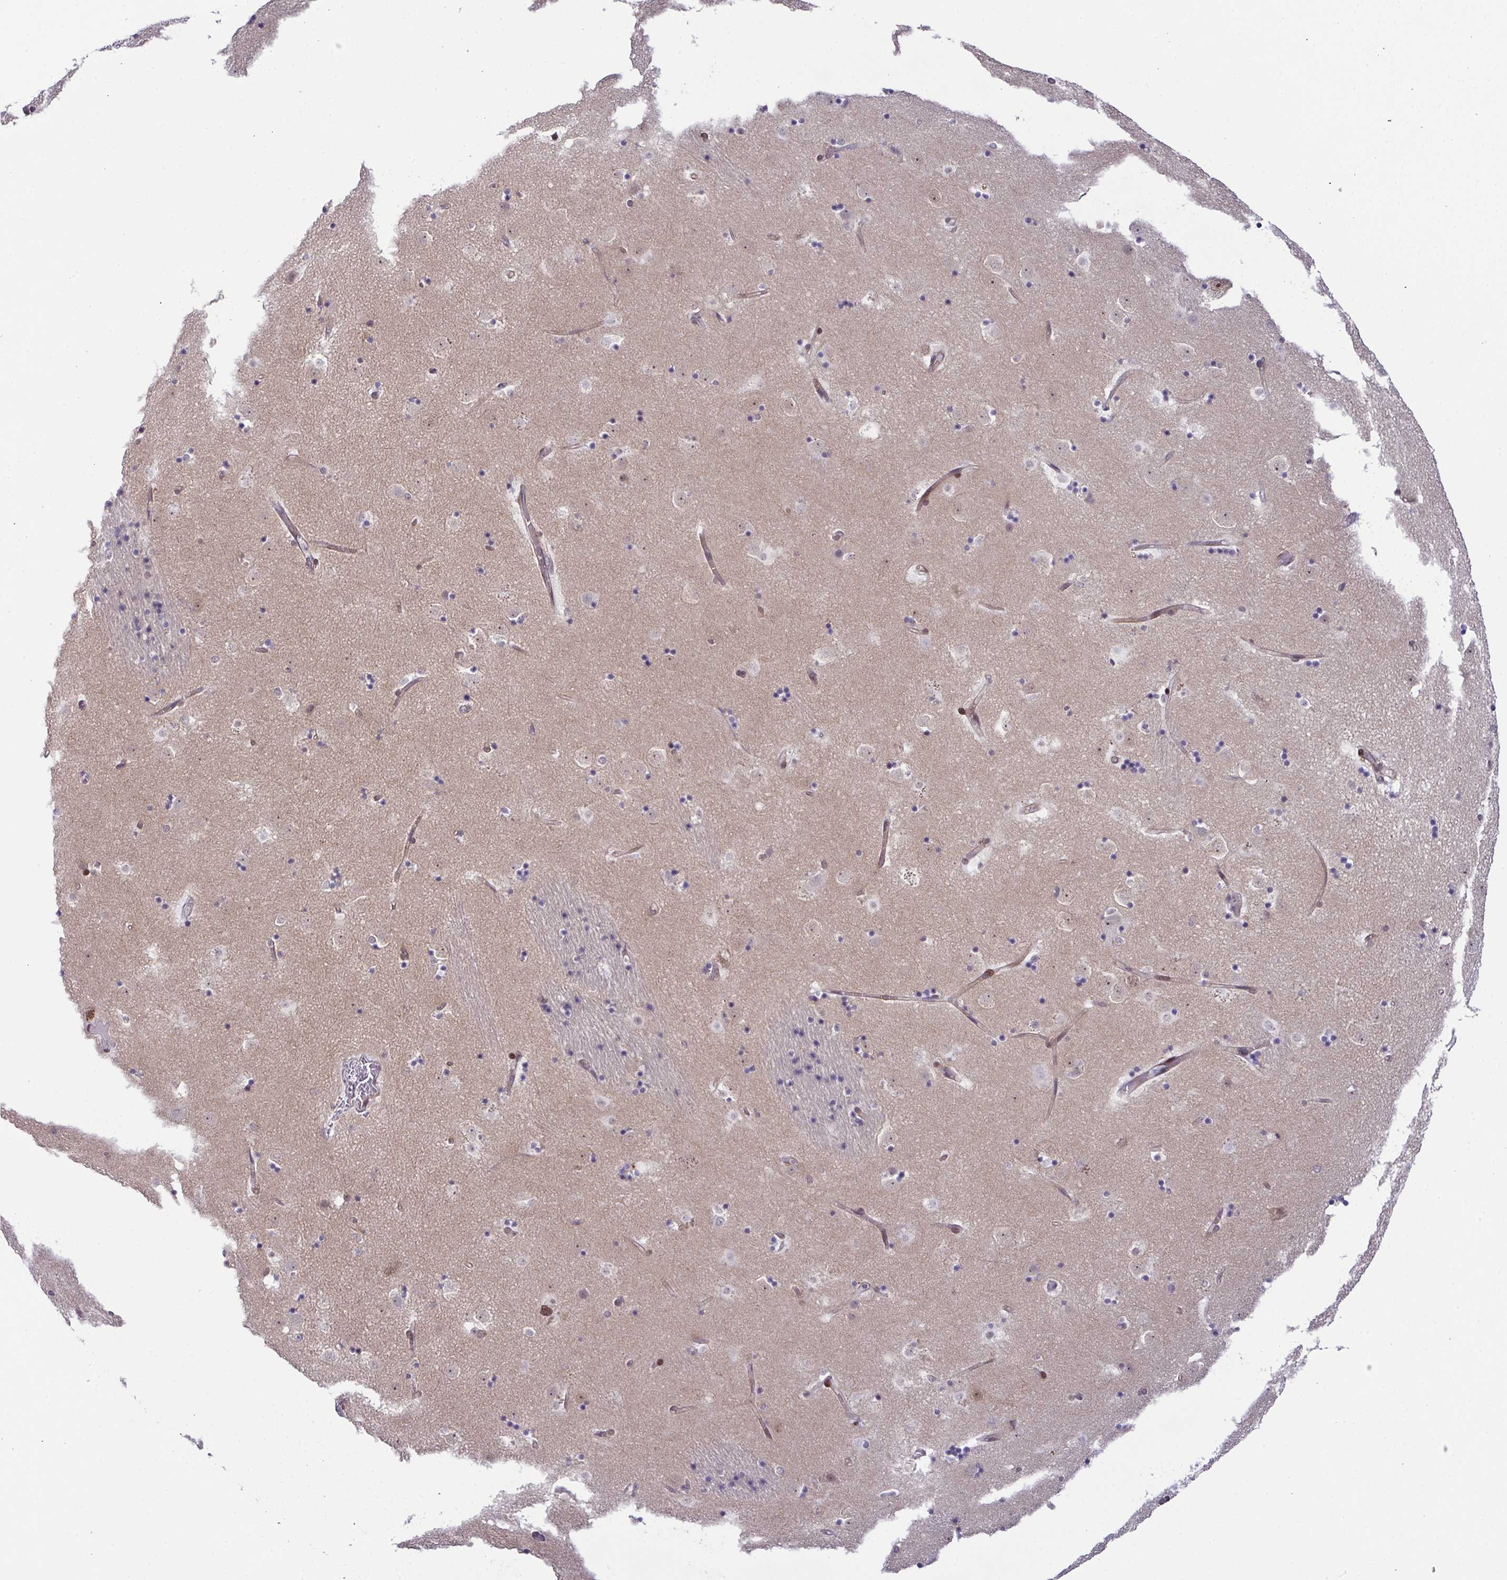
{"staining": {"intensity": "negative", "quantity": "none", "location": "none"}, "tissue": "caudate", "cell_type": "Glial cells", "image_type": "normal", "snomed": [{"axis": "morphology", "description": "Normal tissue, NOS"}, {"axis": "topography", "description": "Lateral ventricle wall"}], "caption": "Caudate stained for a protein using immunohistochemistry (IHC) shows no expression glial cells.", "gene": "DNAJB1", "patient": {"sex": "male", "age": 58}}